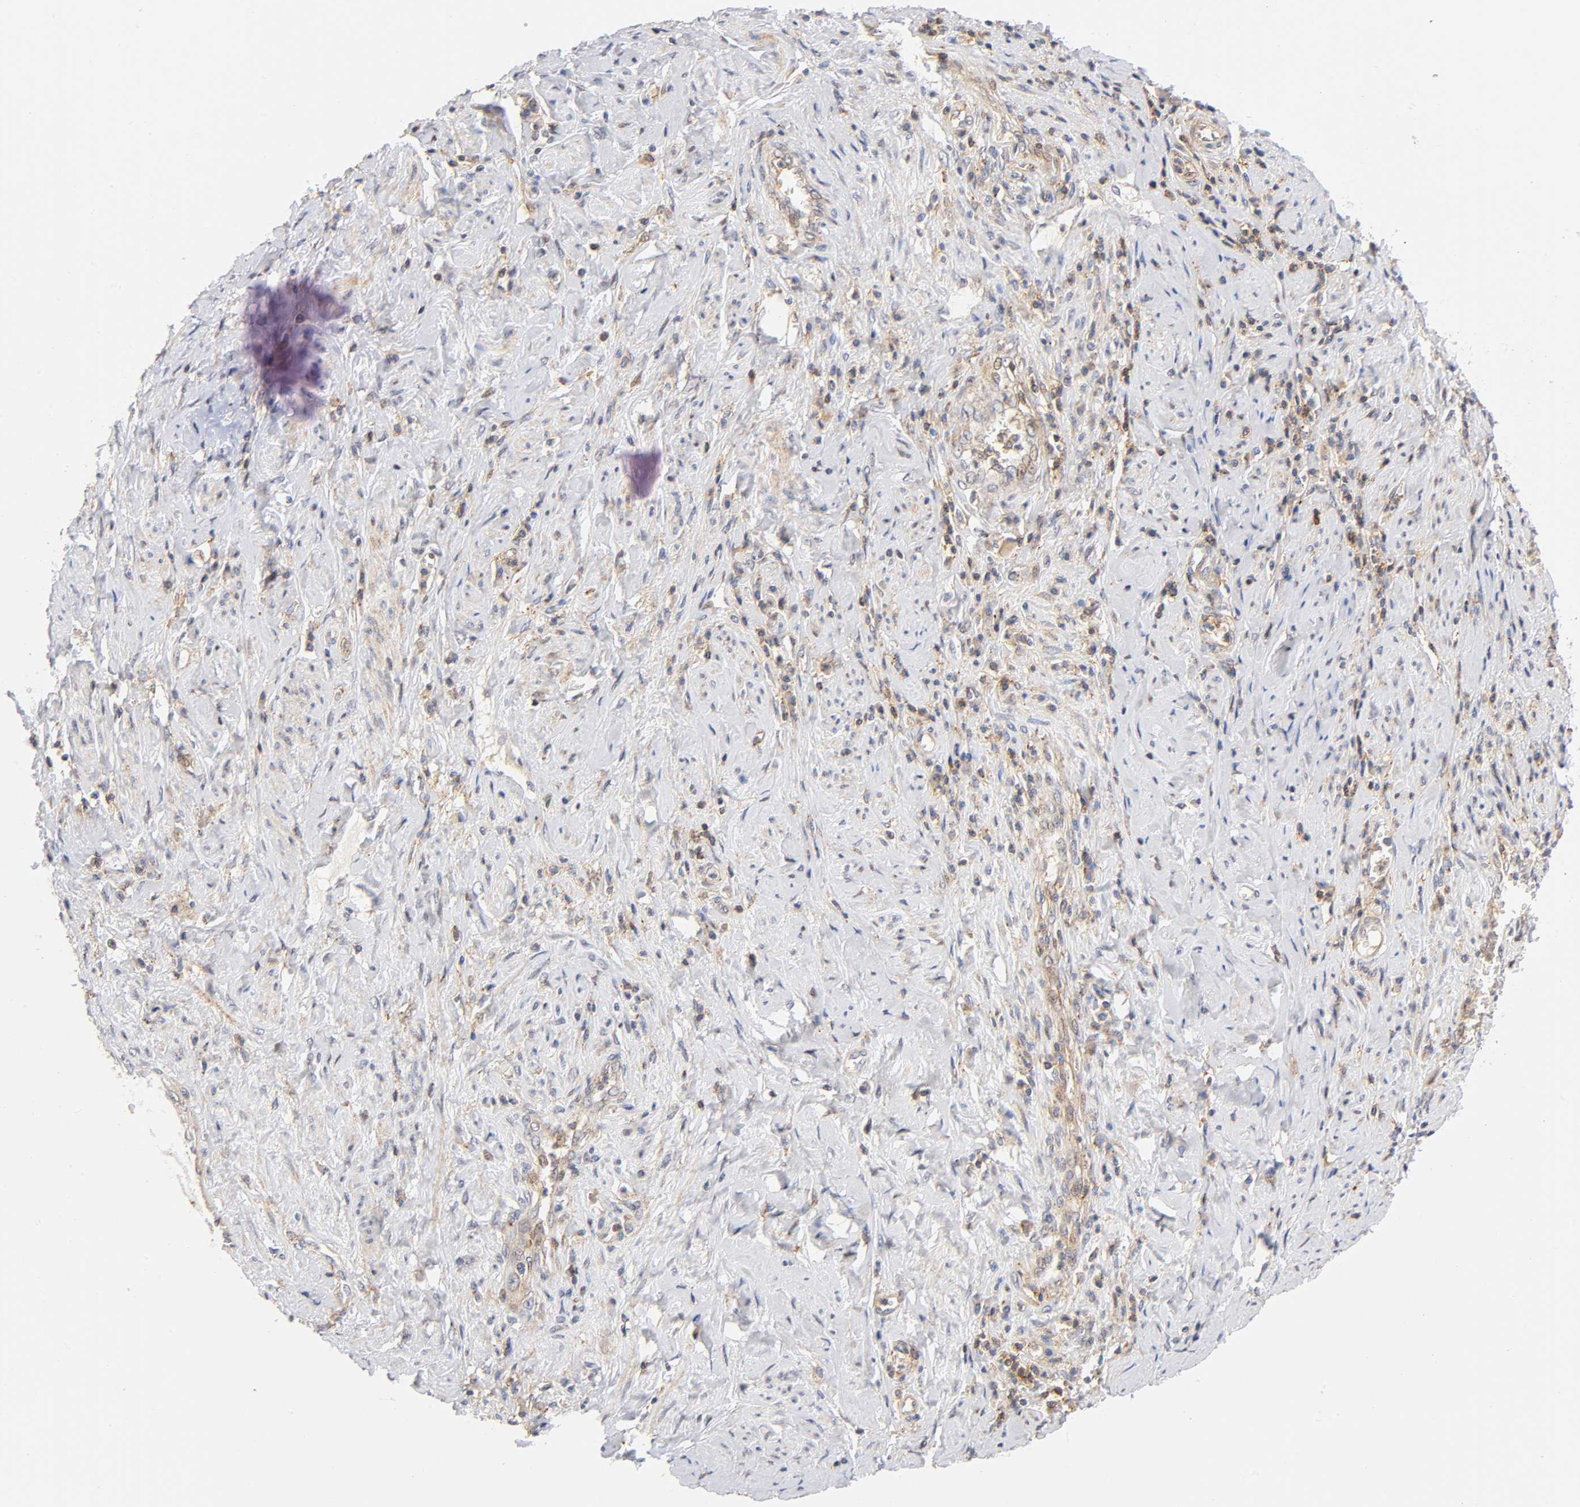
{"staining": {"intensity": "weak", "quantity": "25%-75%", "location": "cytoplasmic/membranous"}, "tissue": "cervical cancer", "cell_type": "Tumor cells", "image_type": "cancer", "snomed": [{"axis": "morphology", "description": "Squamous cell carcinoma, NOS"}, {"axis": "topography", "description": "Cervix"}], "caption": "Immunohistochemistry (IHC) photomicrograph of cervical cancer (squamous cell carcinoma) stained for a protein (brown), which exhibits low levels of weak cytoplasmic/membranous positivity in approximately 25%-75% of tumor cells.", "gene": "ANXA7", "patient": {"sex": "female", "age": 53}}